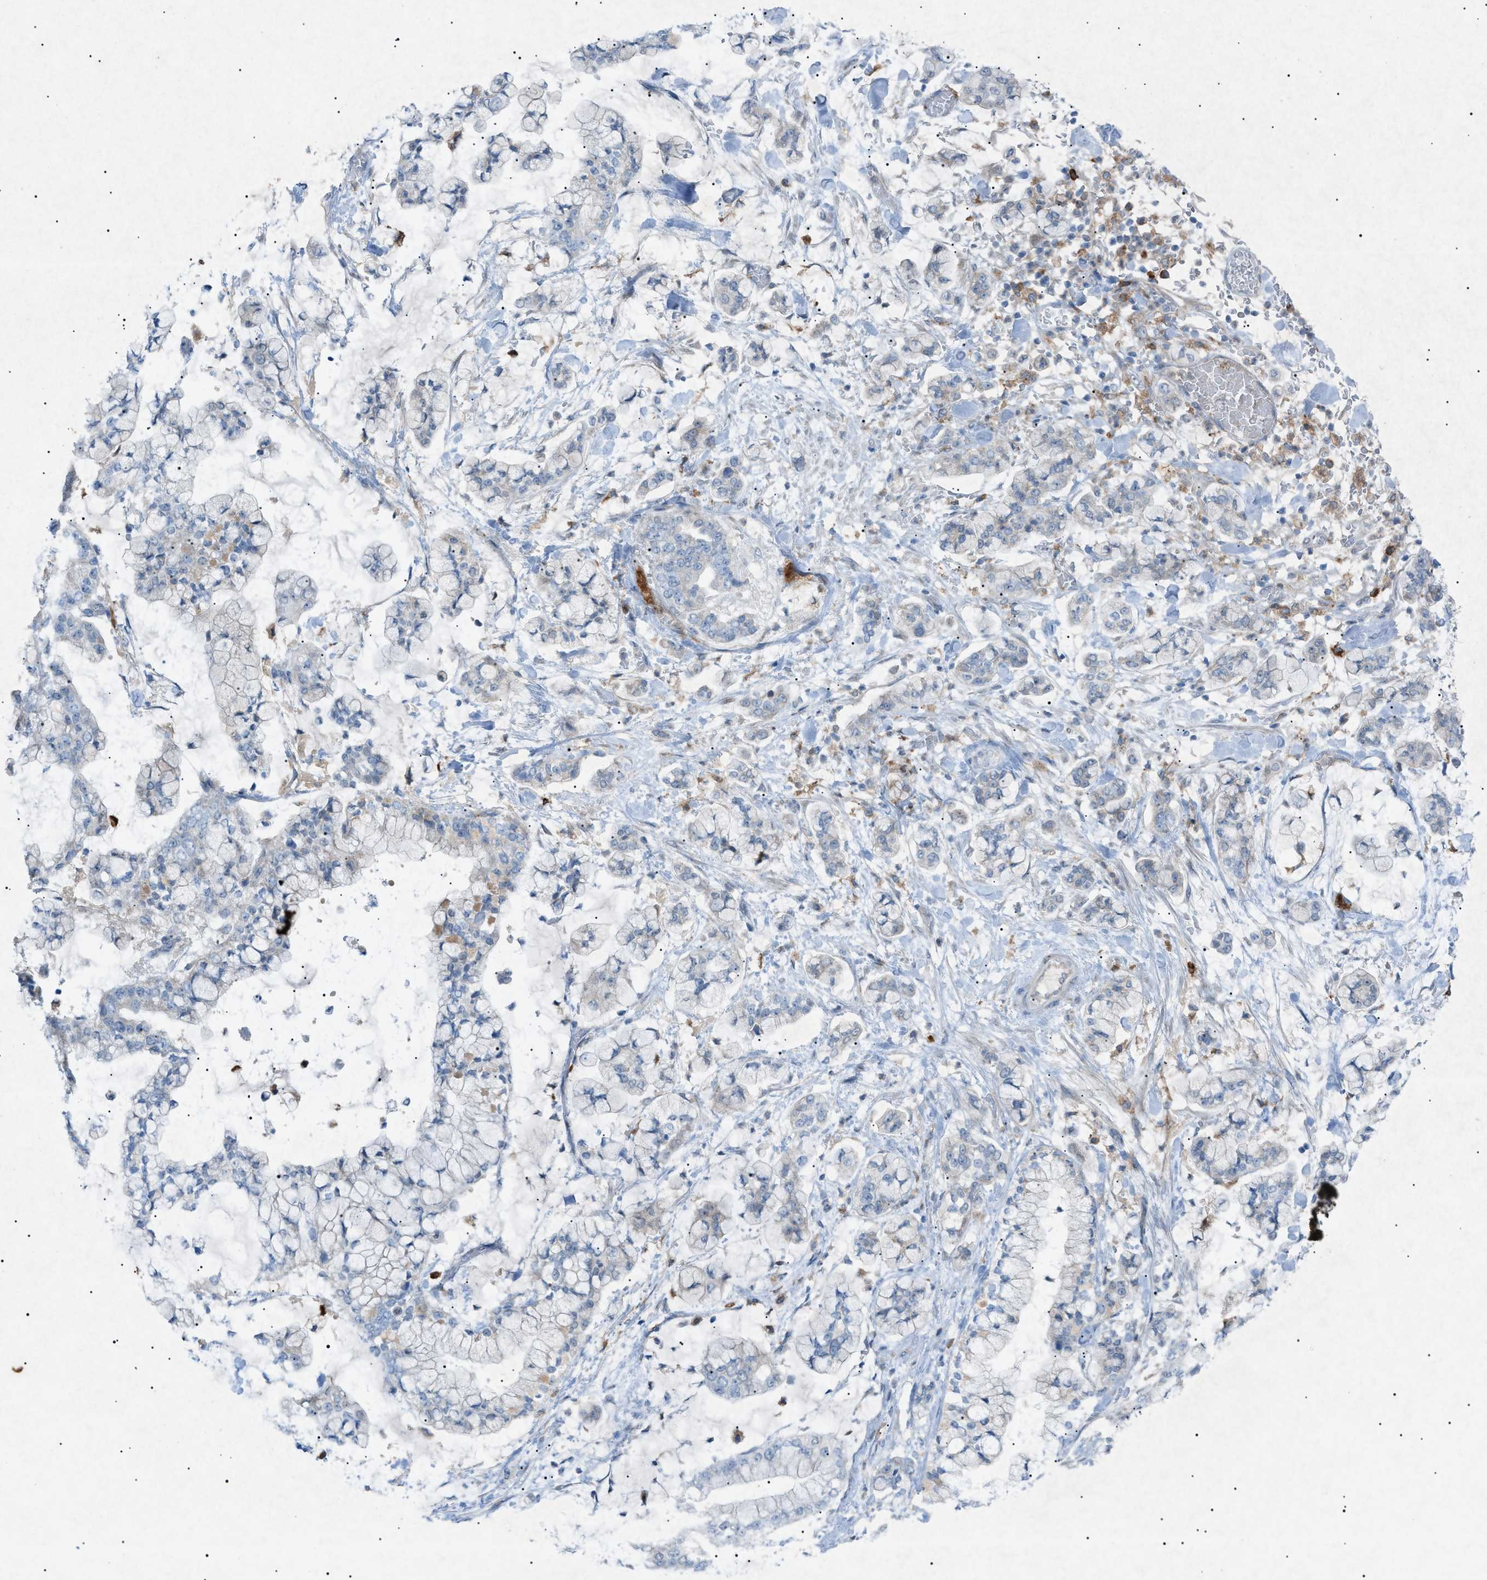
{"staining": {"intensity": "negative", "quantity": "none", "location": "none"}, "tissue": "stomach cancer", "cell_type": "Tumor cells", "image_type": "cancer", "snomed": [{"axis": "morphology", "description": "Normal tissue, NOS"}, {"axis": "morphology", "description": "Adenocarcinoma, NOS"}, {"axis": "topography", "description": "Stomach, upper"}, {"axis": "topography", "description": "Stomach"}], "caption": "Stomach cancer was stained to show a protein in brown. There is no significant staining in tumor cells.", "gene": "BTK", "patient": {"sex": "male", "age": 76}}